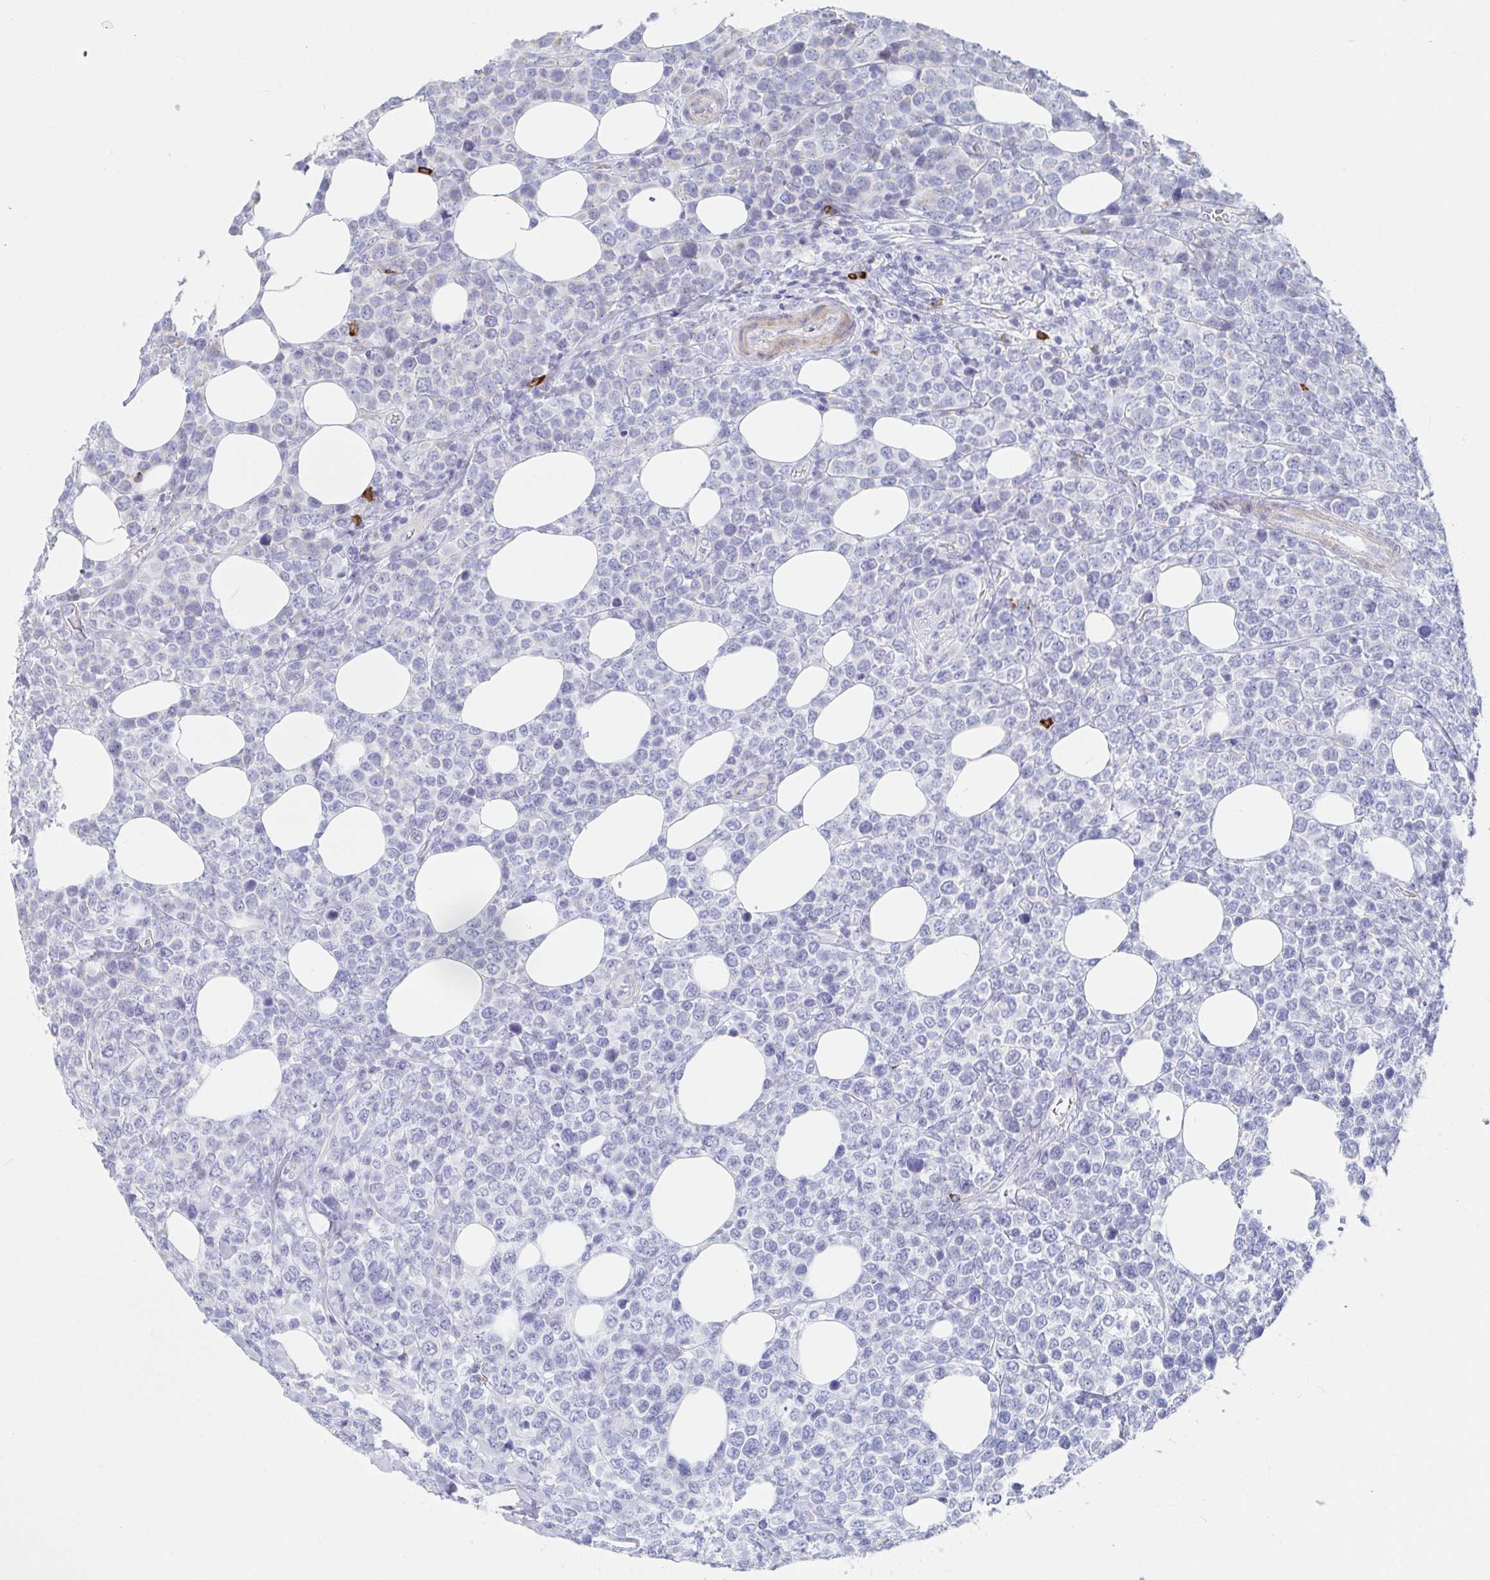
{"staining": {"intensity": "negative", "quantity": "none", "location": "none"}, "tissue": "lymphoma", "cell_type": "Tumor cells", "image_type": "cancer", "snomed": [{"axis": "morphology", "description": "Malignant lymphoma, non-Hodgkin's type, High grade"}, {"axis": "topography", "description": "Soft tissue"}], "caption": "IHC histopathology image of neoplastic tissue: human malignant lymphoma, non-Hodgkin's type (high-grade) stained with DAB demonstrates no significant protein staining in tumor cells. (Brightfield microscopy of DAB immunohistochemistry (IHC) at high magnification).", "gene": "PACSIN1", "patient": {"sex": "female", "age": 56}}